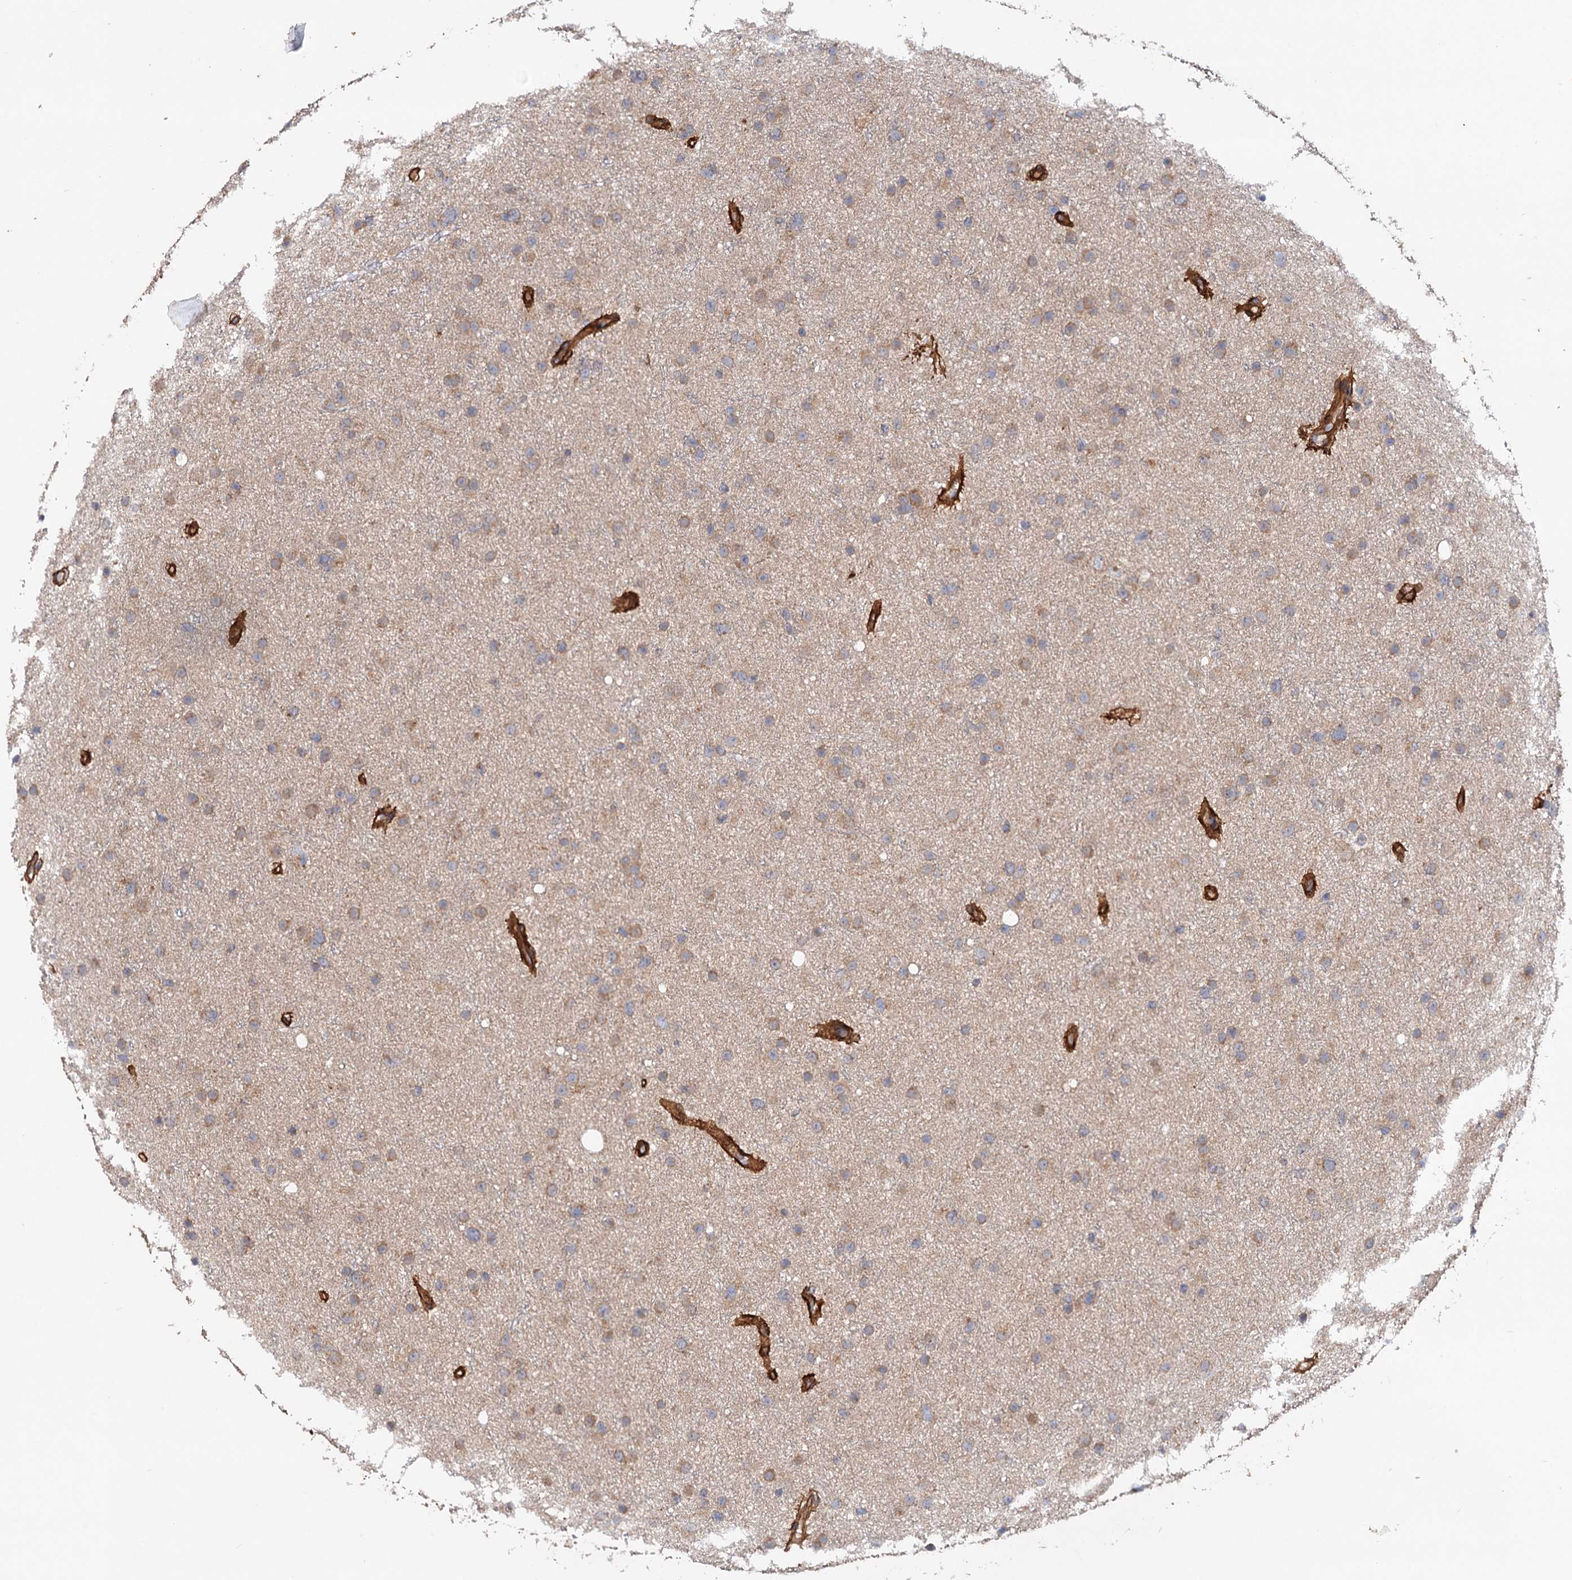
{"staining": {"intensity": "weak", "quantity": "25%-75%", "location": "cytoplasmic/membranous"}, "tissue": "glioma", "cell_type": "Tumor cells", "image_type": "cancer", "snomed": [{"axis": "morphology", "description": "Glioma, malignant, Low grade"}, {"axis": "topography", "description": "Cerebral cortex"}], "caption": "Low-grade glioma (malignant) stained for a protein shows weak cytoplasmic/membranous positivity in tumor cells.", "gene": "CSAD", "patient": {"sex": "female", "age": 39}}